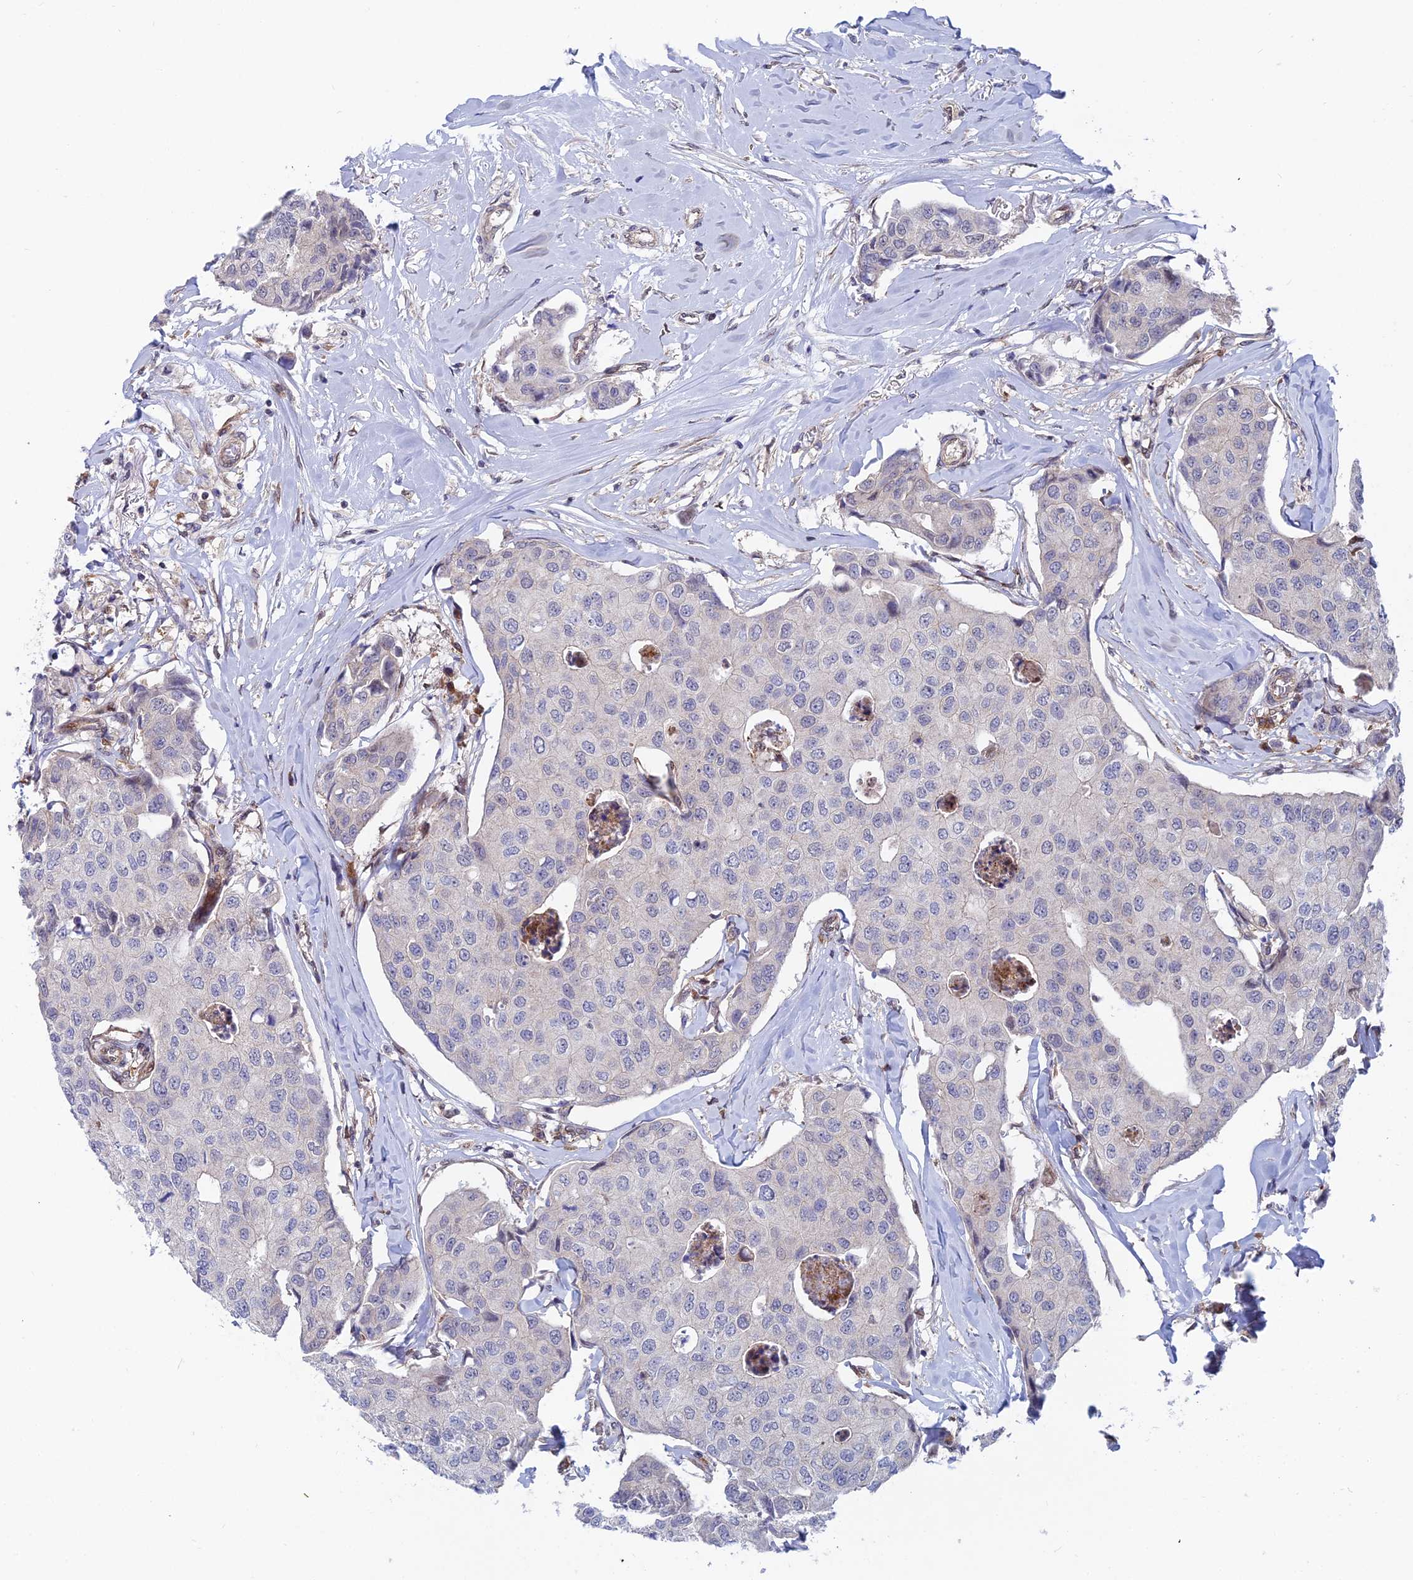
{"staining": {"intensity": "negative", "quantity": "none", "location": "none"}, "tissue": "breast cancer", "cell_type": "Tumor cells", "image_type": "cancer", "snomed": [{"axis": "morphology", "description": "Duct carcinoma"}, {"axis": "topography", "description": "Breast"}], "caption": "Protein analysis of breast infiltrating ductal carcinoma displays no significant staining in tumor cells.", "gene": "IGBP1", "patient": {"sex": "female", "age": 80}}